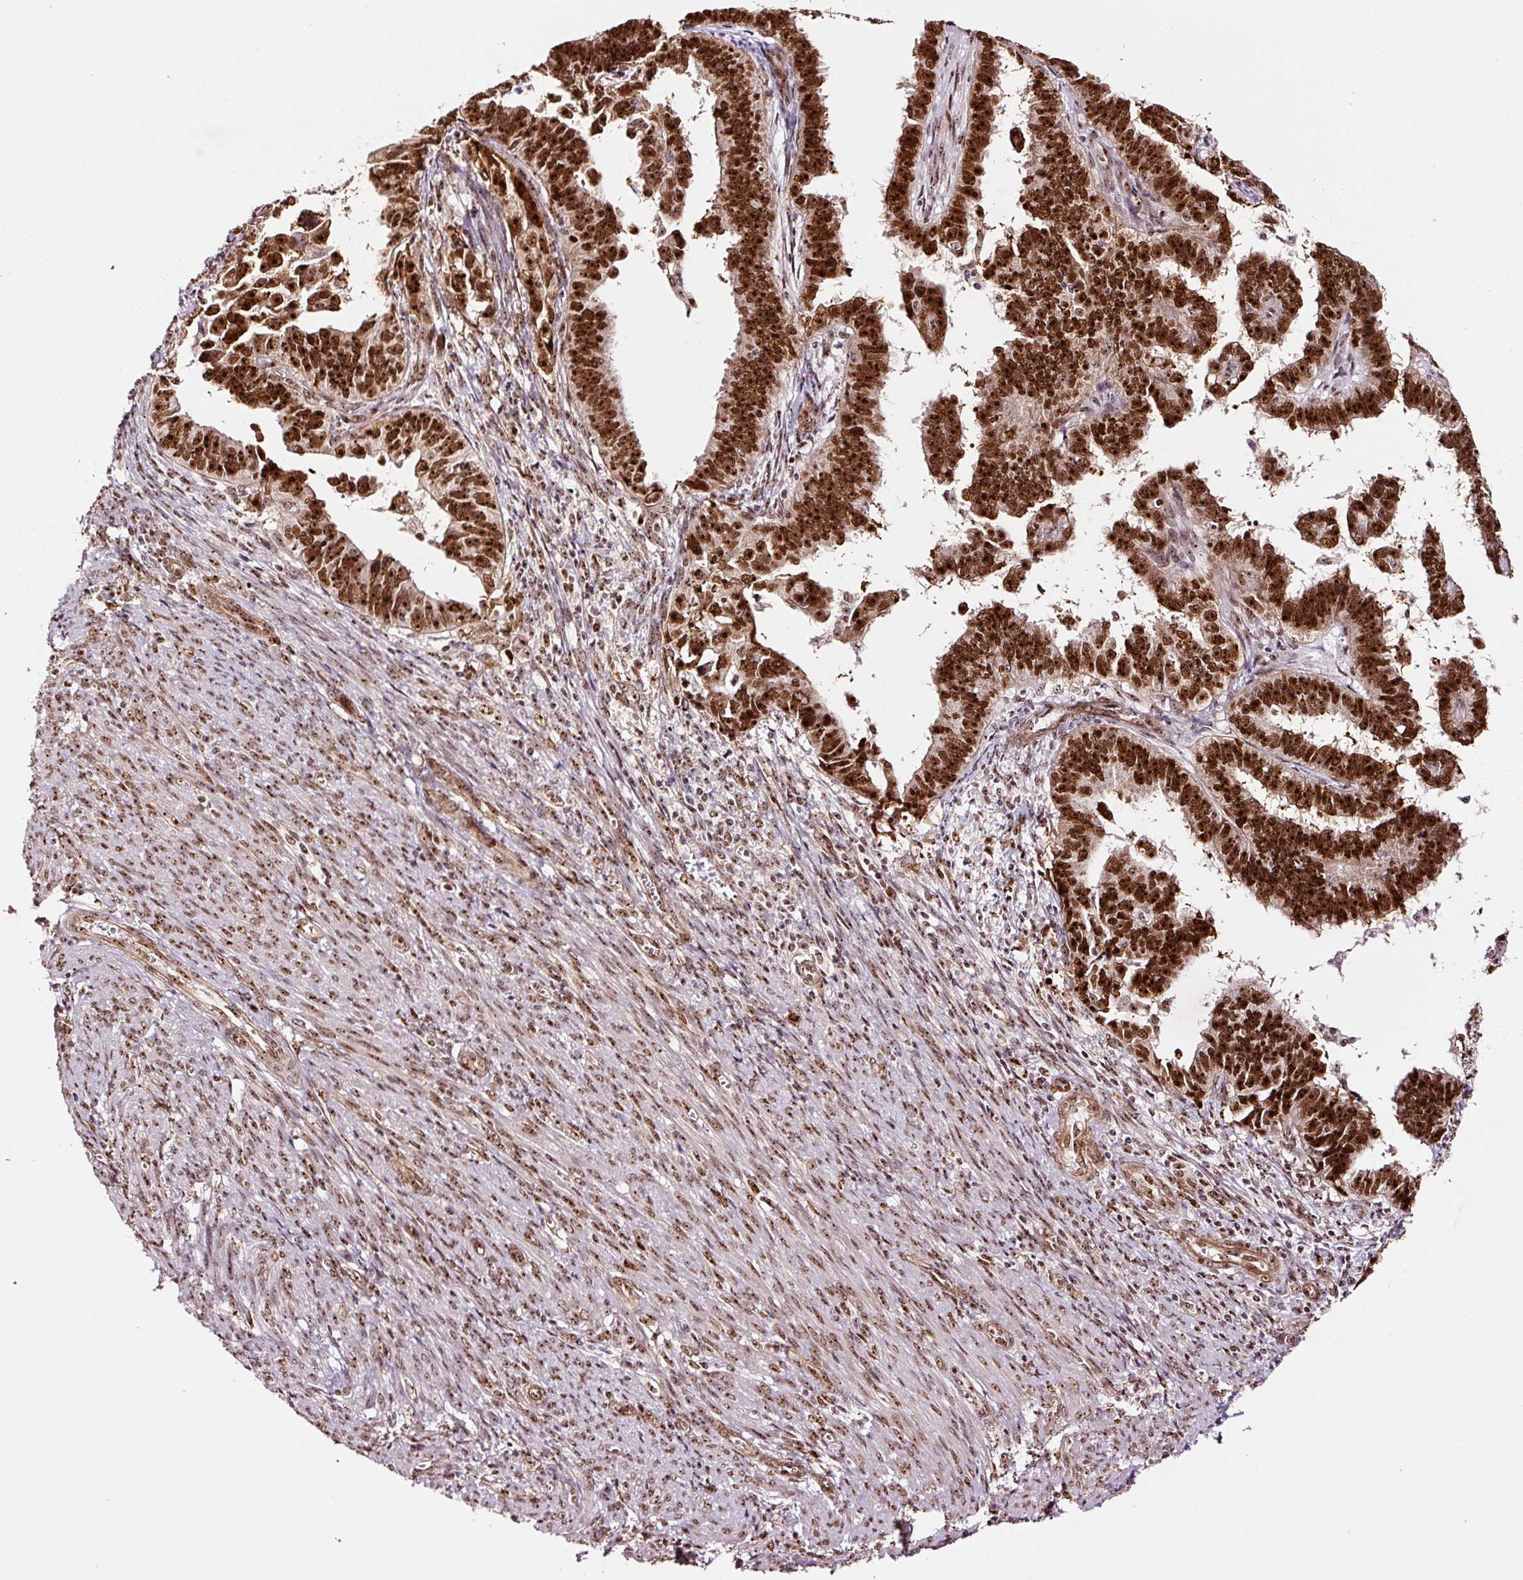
{"staining": {"intensity": "strong", "quantity": ">75%", "location": "nuclear"}, "tissue": "endometrial cancer", "cell_type": "Tumor cells", "image_type": "cancer", "snomed": [{"axis": "morphology", "description": "Adenocarcinoma, NOS"}, {"axis": "topography", "description": "Endometrium"}], "caption": "A high amount of strong nuclear expression is appreciated in approximately >75% of tumor cells in adenocarcinoma (endometrial) tissue.", "gene": "GNL3", "patient": {"sex": "female", "age": 75}}